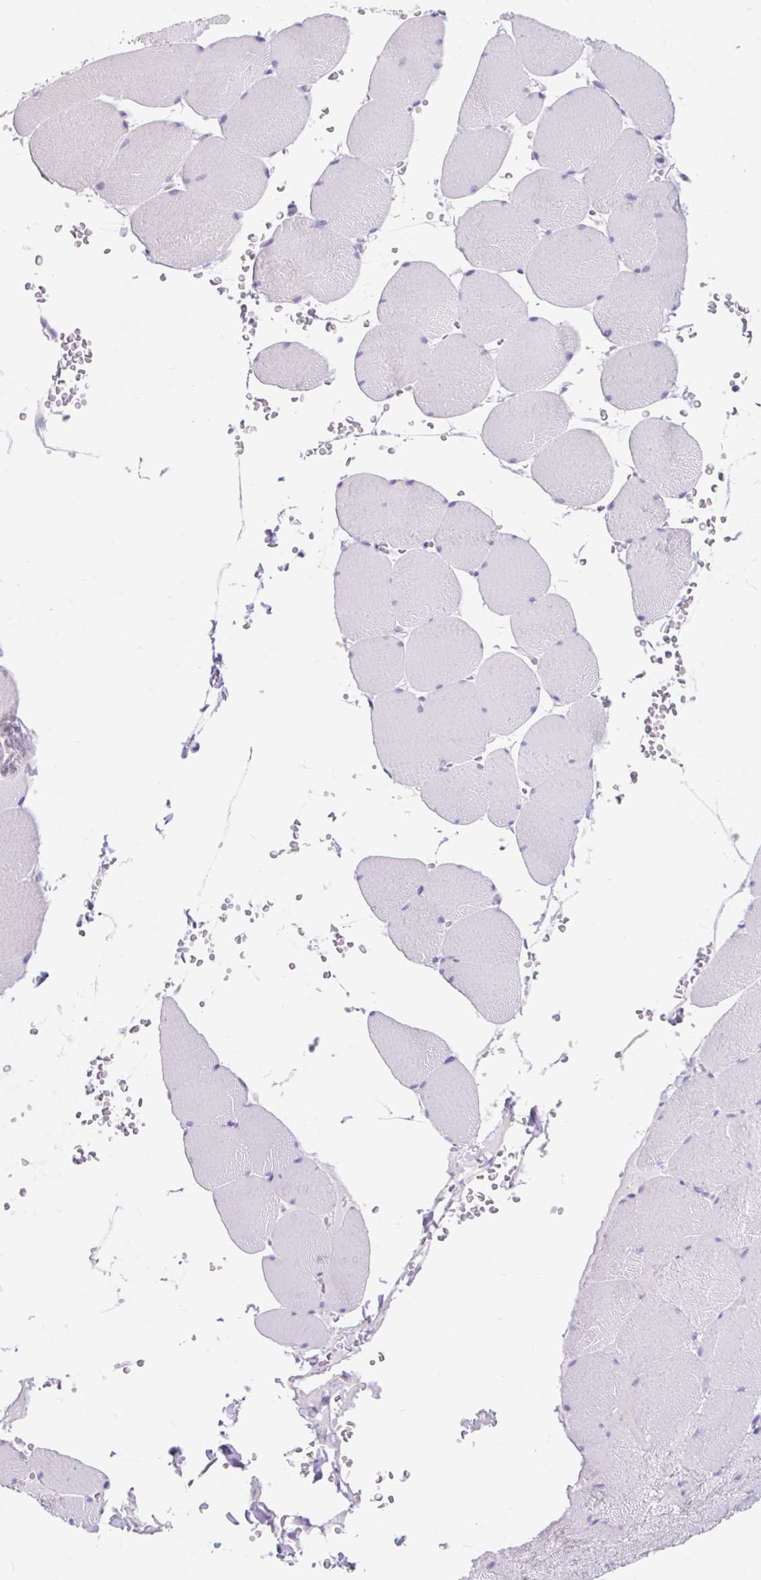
{"staining": {"intensity": "negative", "quantity": "none", "location": "none"}, "tissue": "skeletal muscle", "cell_type": "Myocytes", "image_type": "normal", "snomed": [{"axis": "morphology", "description": "Normal tissue, NOS"}, {"axis": "topography", "description": "Skeletal muscle"}, {"axis": "topography", "description": "Head-Neck"}], "caption": "The IHC micrograph has no significant positivity in myocytes of skeletal muscle. Brightfield microscopy of IHC stained with DAB (3,3'-diaminobenzidine) (brown) and hematoxylin (blue), captured at high magnification.", "gene": "ITPK1", "patient": {"sex": "male", "age": 66}}